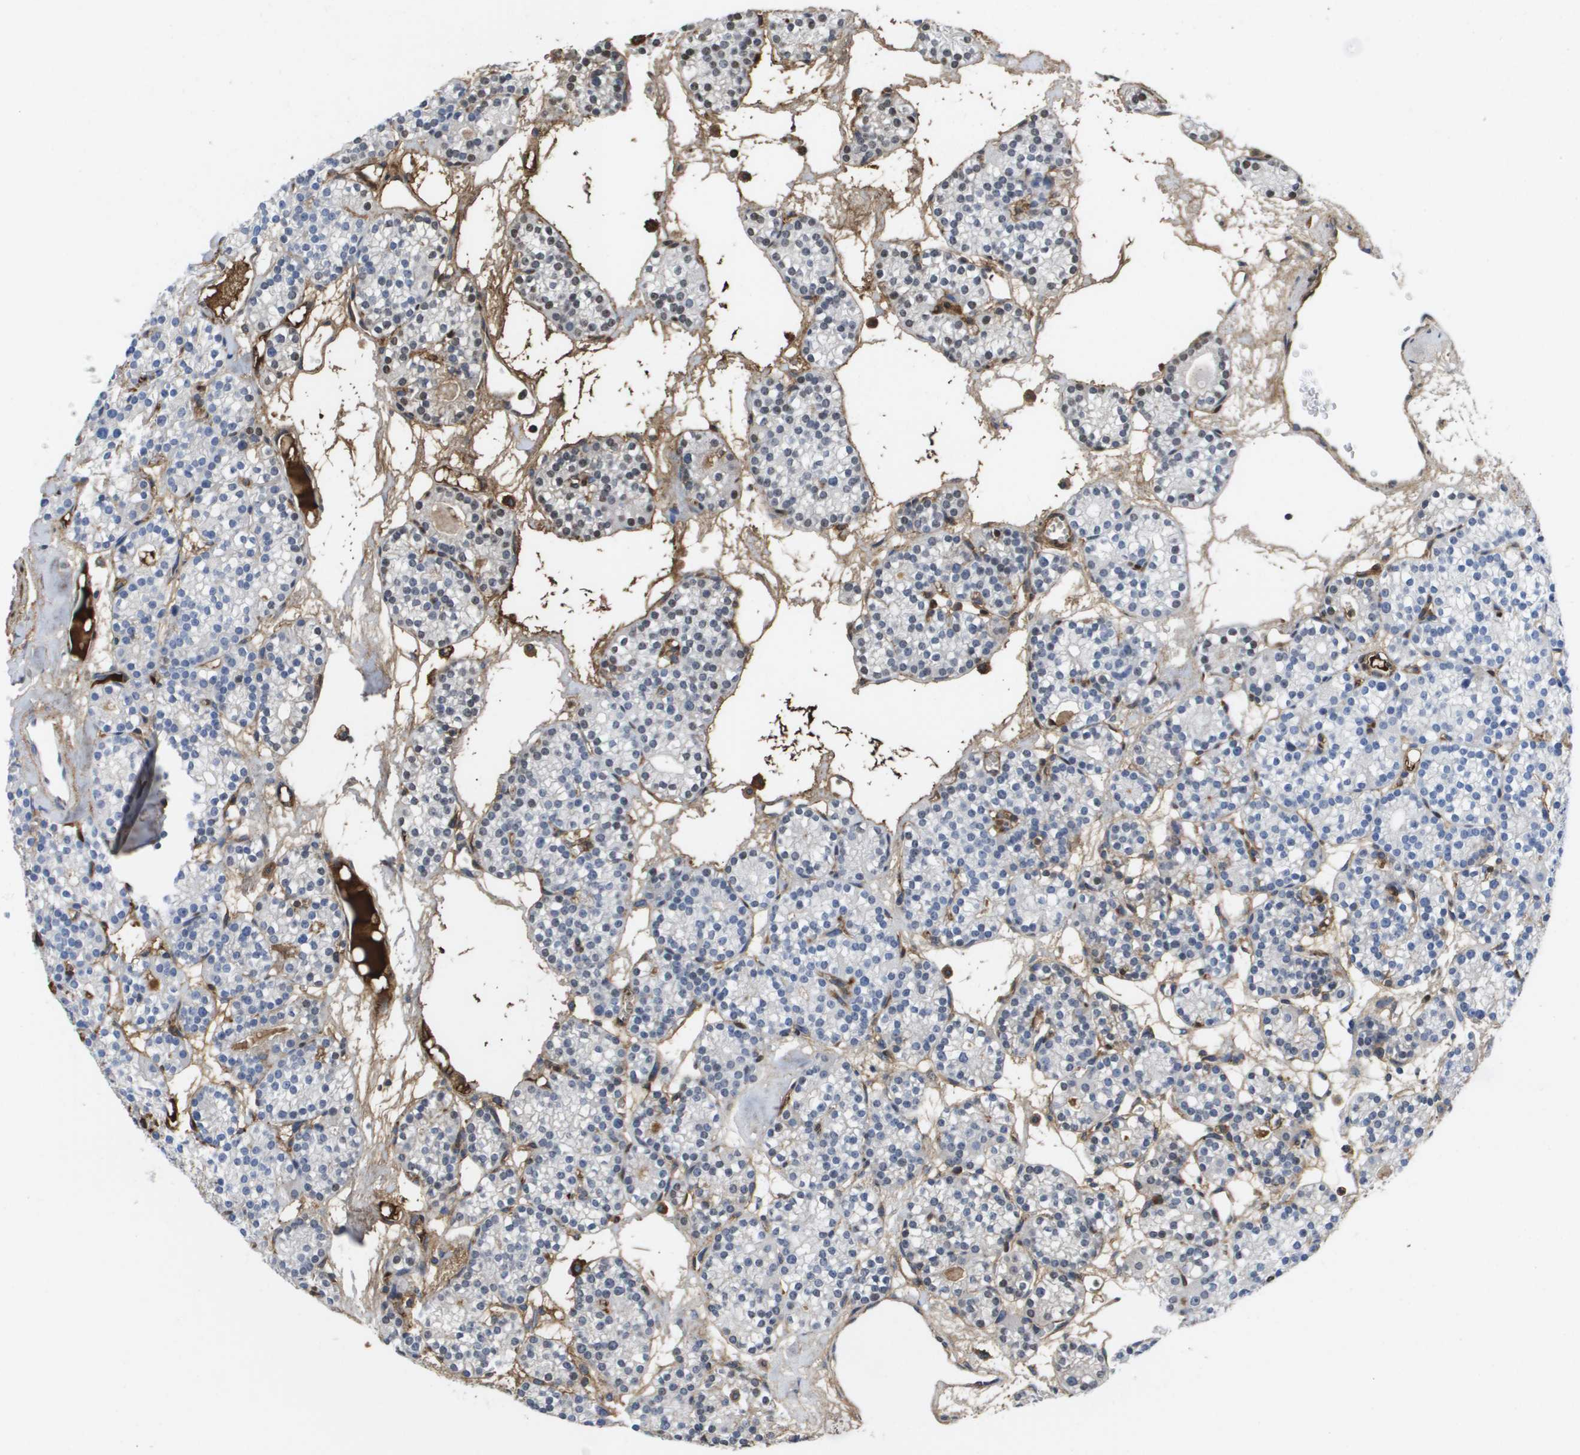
{"staining": {"intensity": "negative", "quantity": "none", "location": "none"}, "tissue": "parathyroid gland", "cell_type": "Glandular cells", "image_type": "normal", "snomed": [{"axis": "morphology", "description": "Normal tissue, NOS"}, {"axis": "topography", "description": "Parathyroid gland"}], "caption": "IHC of unremarkable parathyroid gland demonstrates no staining in glandular cells.", "gene": "SERPINC1", "patient": {"sex": "female", "age": 64}}